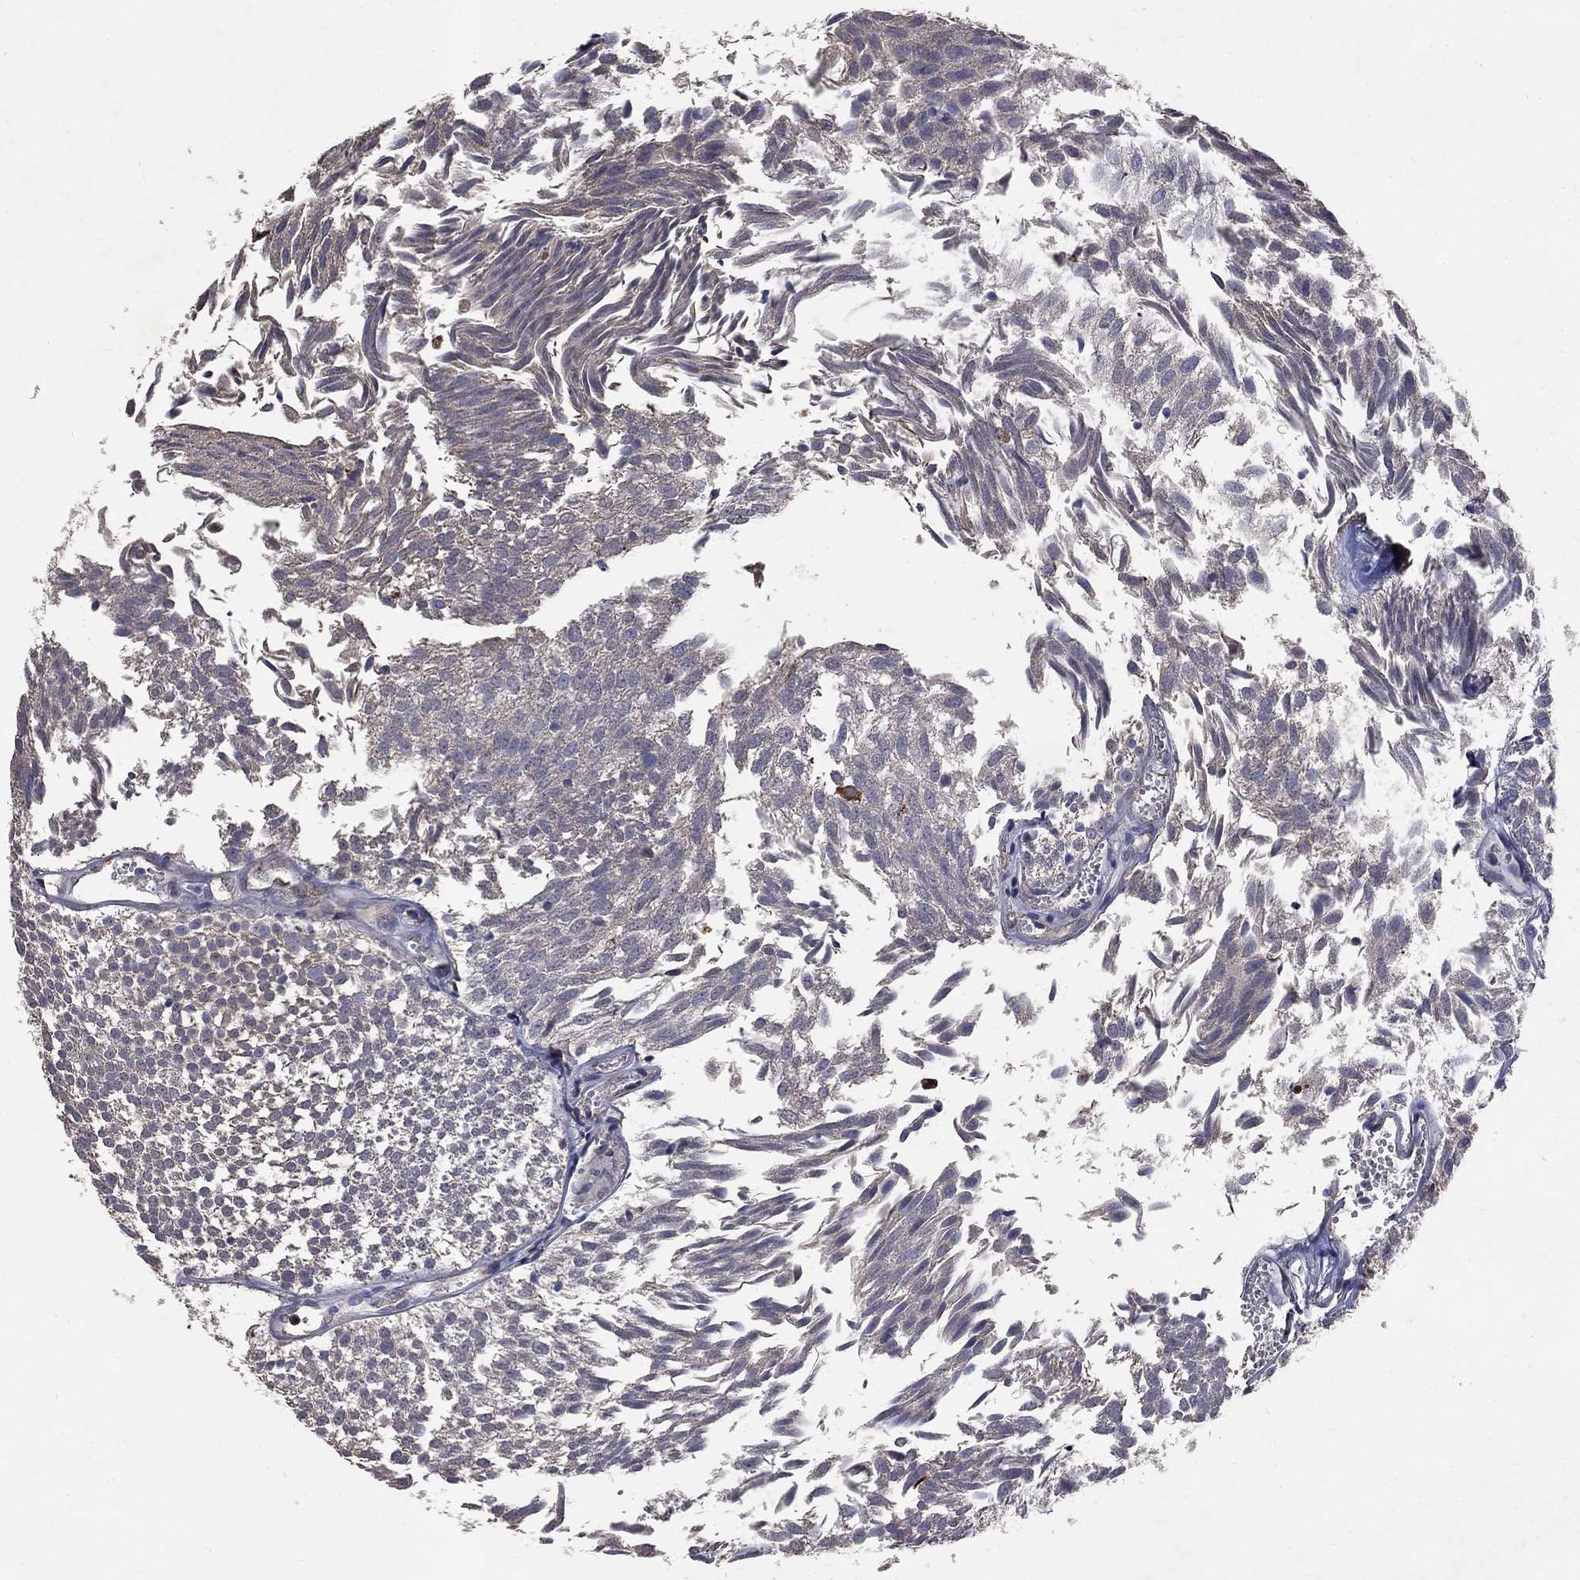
{"staining": {"intensity": "strong", "quantity": "25%-75%", "location": "cytoplasmic/membranous"}, "tissue": "urothelial cancer", "cell_type": "Tumor cells", "image_type": "cancer", "snomed": [{"axis": "morphology", "description": "Urothelial carcinoma, Low grade"}, {"axis": "topography", "description": "Urinary bladder"}], "caption": "An IHC micrograph of tumor tissue is shown. Protein staining in brown labels strong cytoplasmic/membranous positivity in low-grade urothelial carcinoma within tumor cells. The staining is performed using DAB brown chromogen to label protein expression. The nuclei are counter-stained blue using hematoxylin.", "gene": "CHST5", "patient": {"sex": "male", "age": 52}}